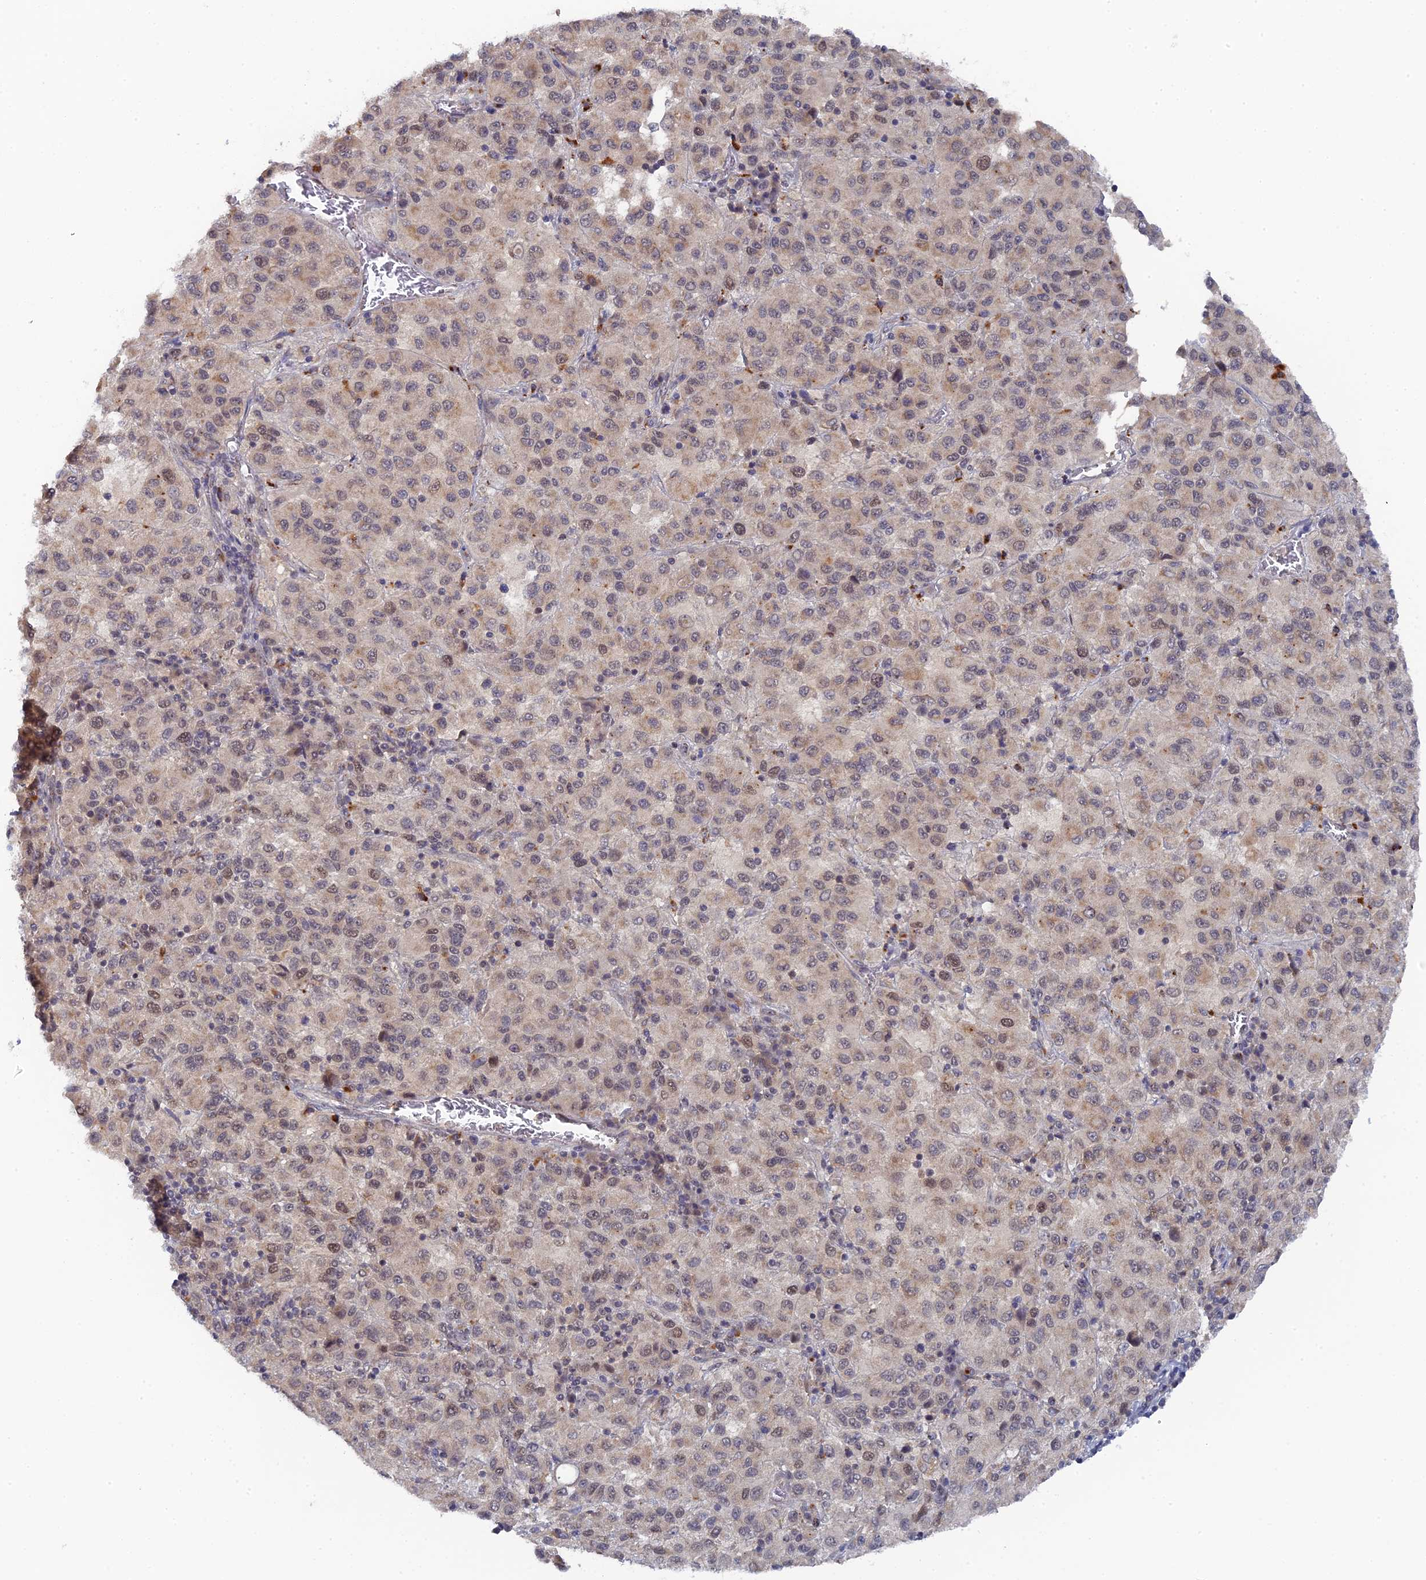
{"staining": {"intensity": "weak", "quantity": "<25%", "location": "nuclear"}, "tissue": "melanoma", "cell_type": "Tumor cells", "image_type": "cancer", "snomed": [{"axis": "morphology", "description": "Malignant melanoma, Metastatic site"}, {"axis": "topography", "description": "Lung"}], "caption": "A photomicrograph of melanoma stained for a protein reveals no brown staining in tumor cells.", "gene": "MIGA2", "patient": {"sex": "male", "age": 64}}